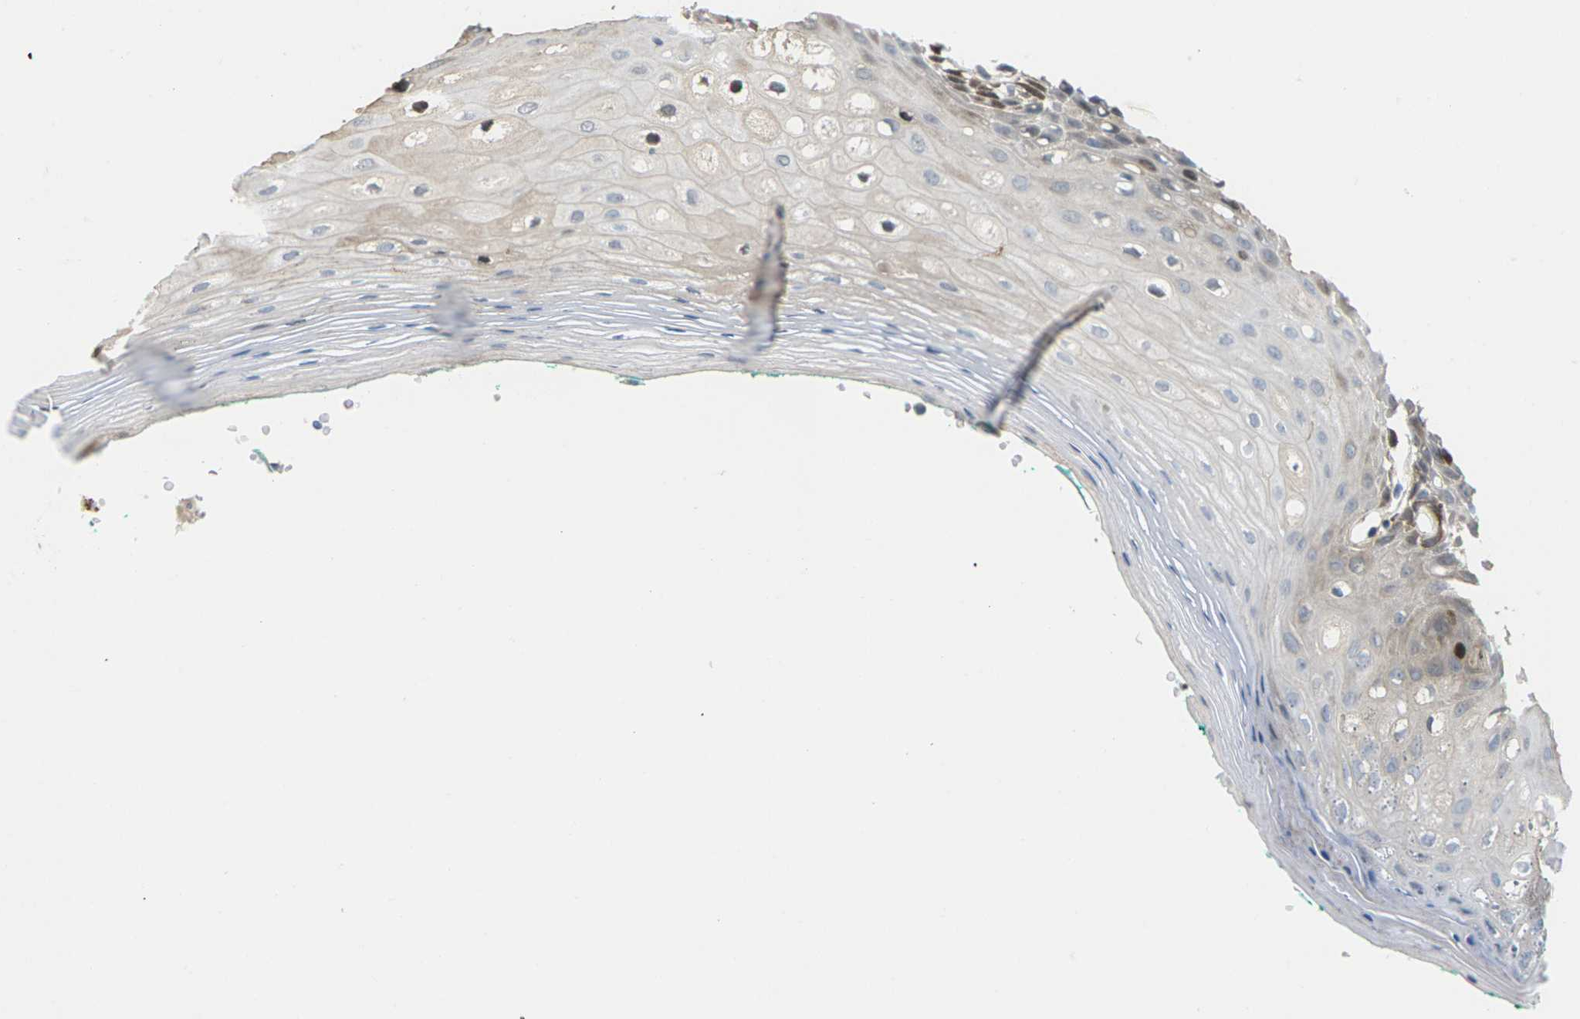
{"staining": {"intensity": "moderate", "quantity": "<25%", "location": "cytoplasmic/membranous"}, "tissue": "oral mucosa", "cell_type": "Squamous epithelial cells", "image_type": "normal", "snomed": [{"axis": "morphology", "description": "Normal tissue, NOS"}, {"axis": "topography", "description": "Skeletal muscle"}, {"axis": "topography", "description": "Oral tissue"}, {"axis": "topography", "description": "Peripheral nerve tissue"}], "caption": "Benign oral mucosa reveals moderate cytoplasmic/membranous expression in approximately <25% of squamous epithelial cells.", "gene": "ROBO1", "patient": {"sex": "female", "age": 84}}